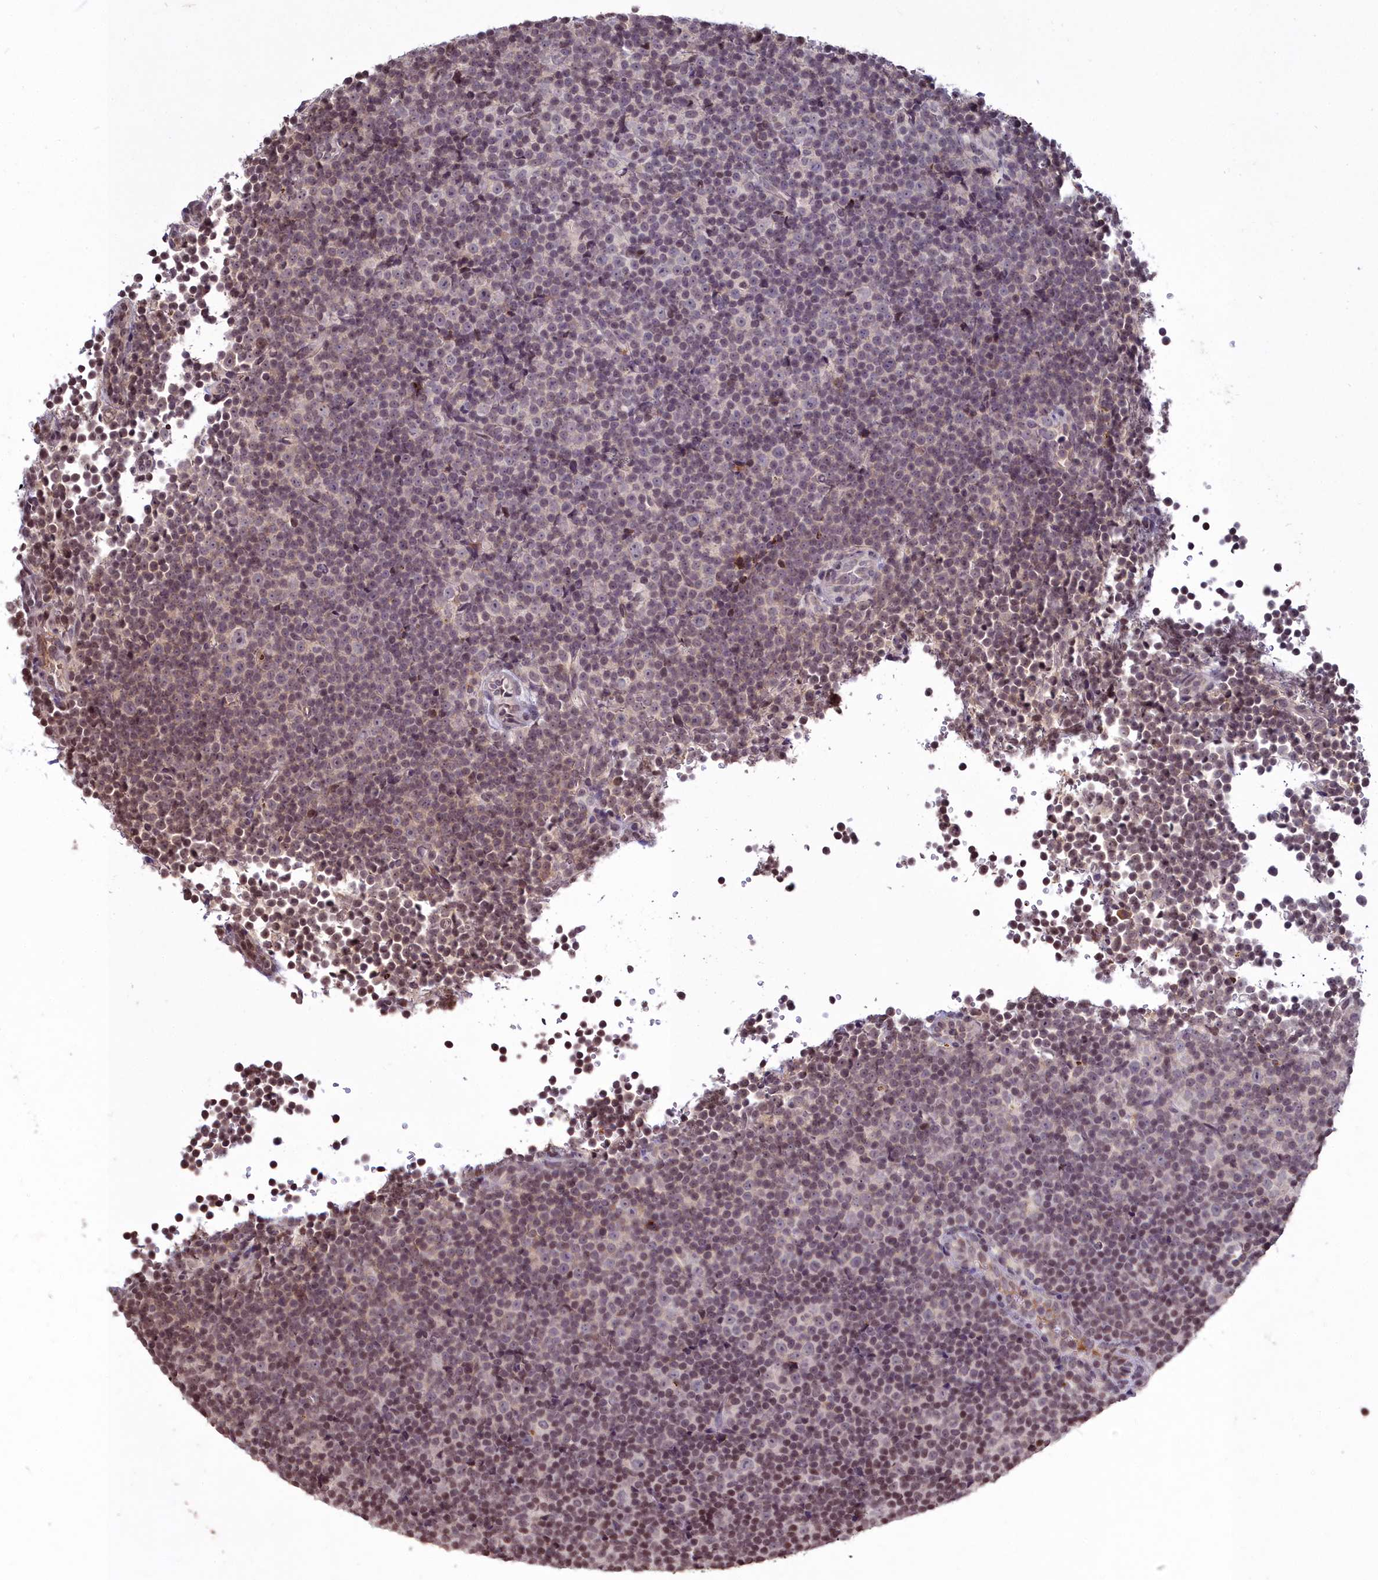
{"staining": {"intensity": "weak", "quantity": "<25%", "location": "nuclear"}, "tissue": "lymphoma", "cell_type": "Tumor cells", "image_type": "cancer", "snomed": [{"axis": "morphology", "description": "Malignant lymphoma, non-Hodgkin's type, Low grade"}, {"axis": "topography", "description": "Lymph node"}], "caption": "IHC histopathology image of lymphoma stained for a protein (brown), which exhibits no staining in tumor cells.", "gene": "FZD4", "patient": {"sex": "female", "age": 67}}